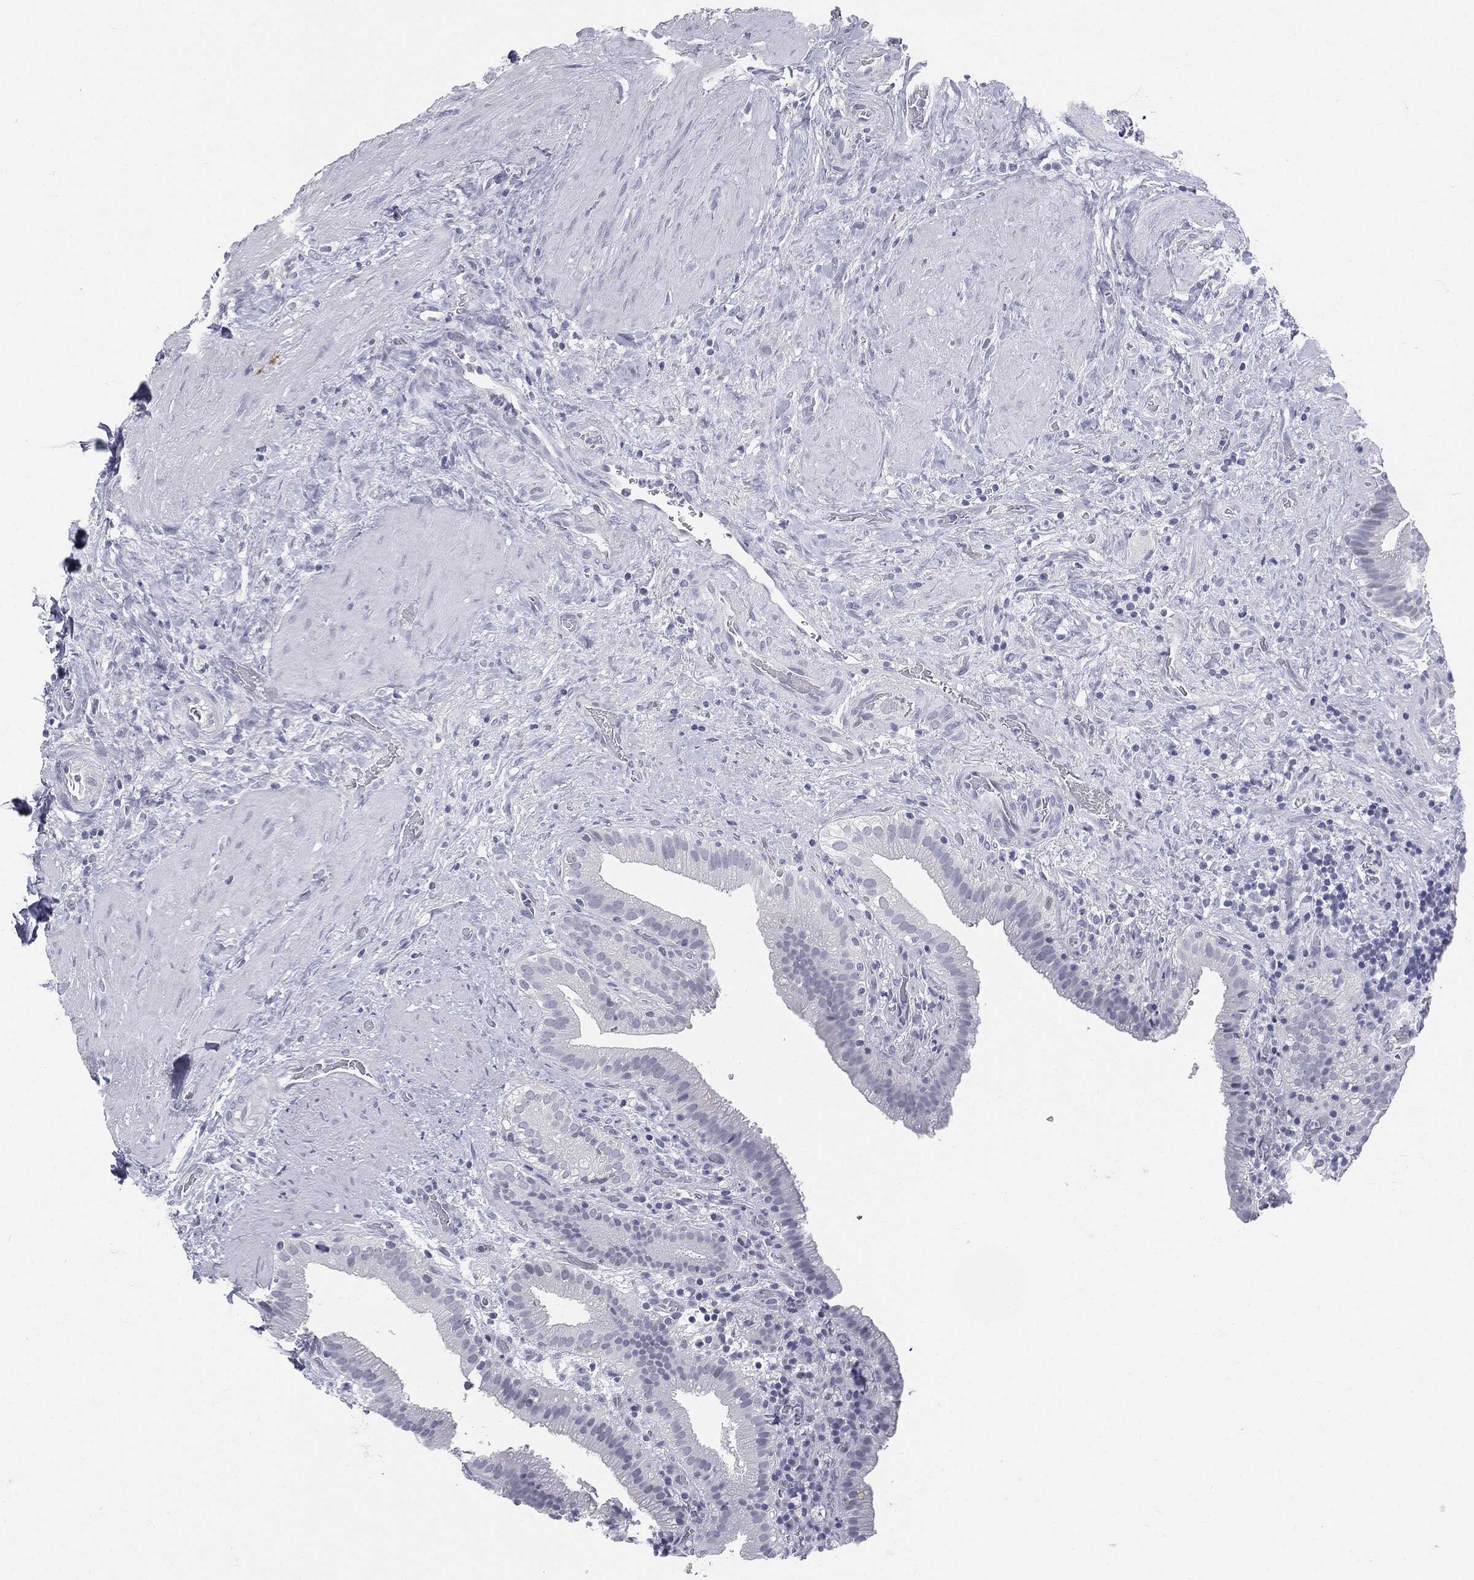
{"staining": {"intensity": "negative", "quantity": "none", "location": "none"}, "tissue": "gallbladder", "cell_type": "Glandular cells", "image_type": "normal", "snomed": [{"axis": "morphology", "description": "Normal tissue, NOS"}, {"axis": "topography", "description": "Gallbladder"}], "caption": "IHC photomicrograph of unremarkable gallbladder stained for a protein (brown), which demonstrates no staining in glandular cells. (Immunohistochemistry, brightfield microscopy, high magnification).", "gene": "MLLT10", "patient": {"sex": "male", "age": 62}}